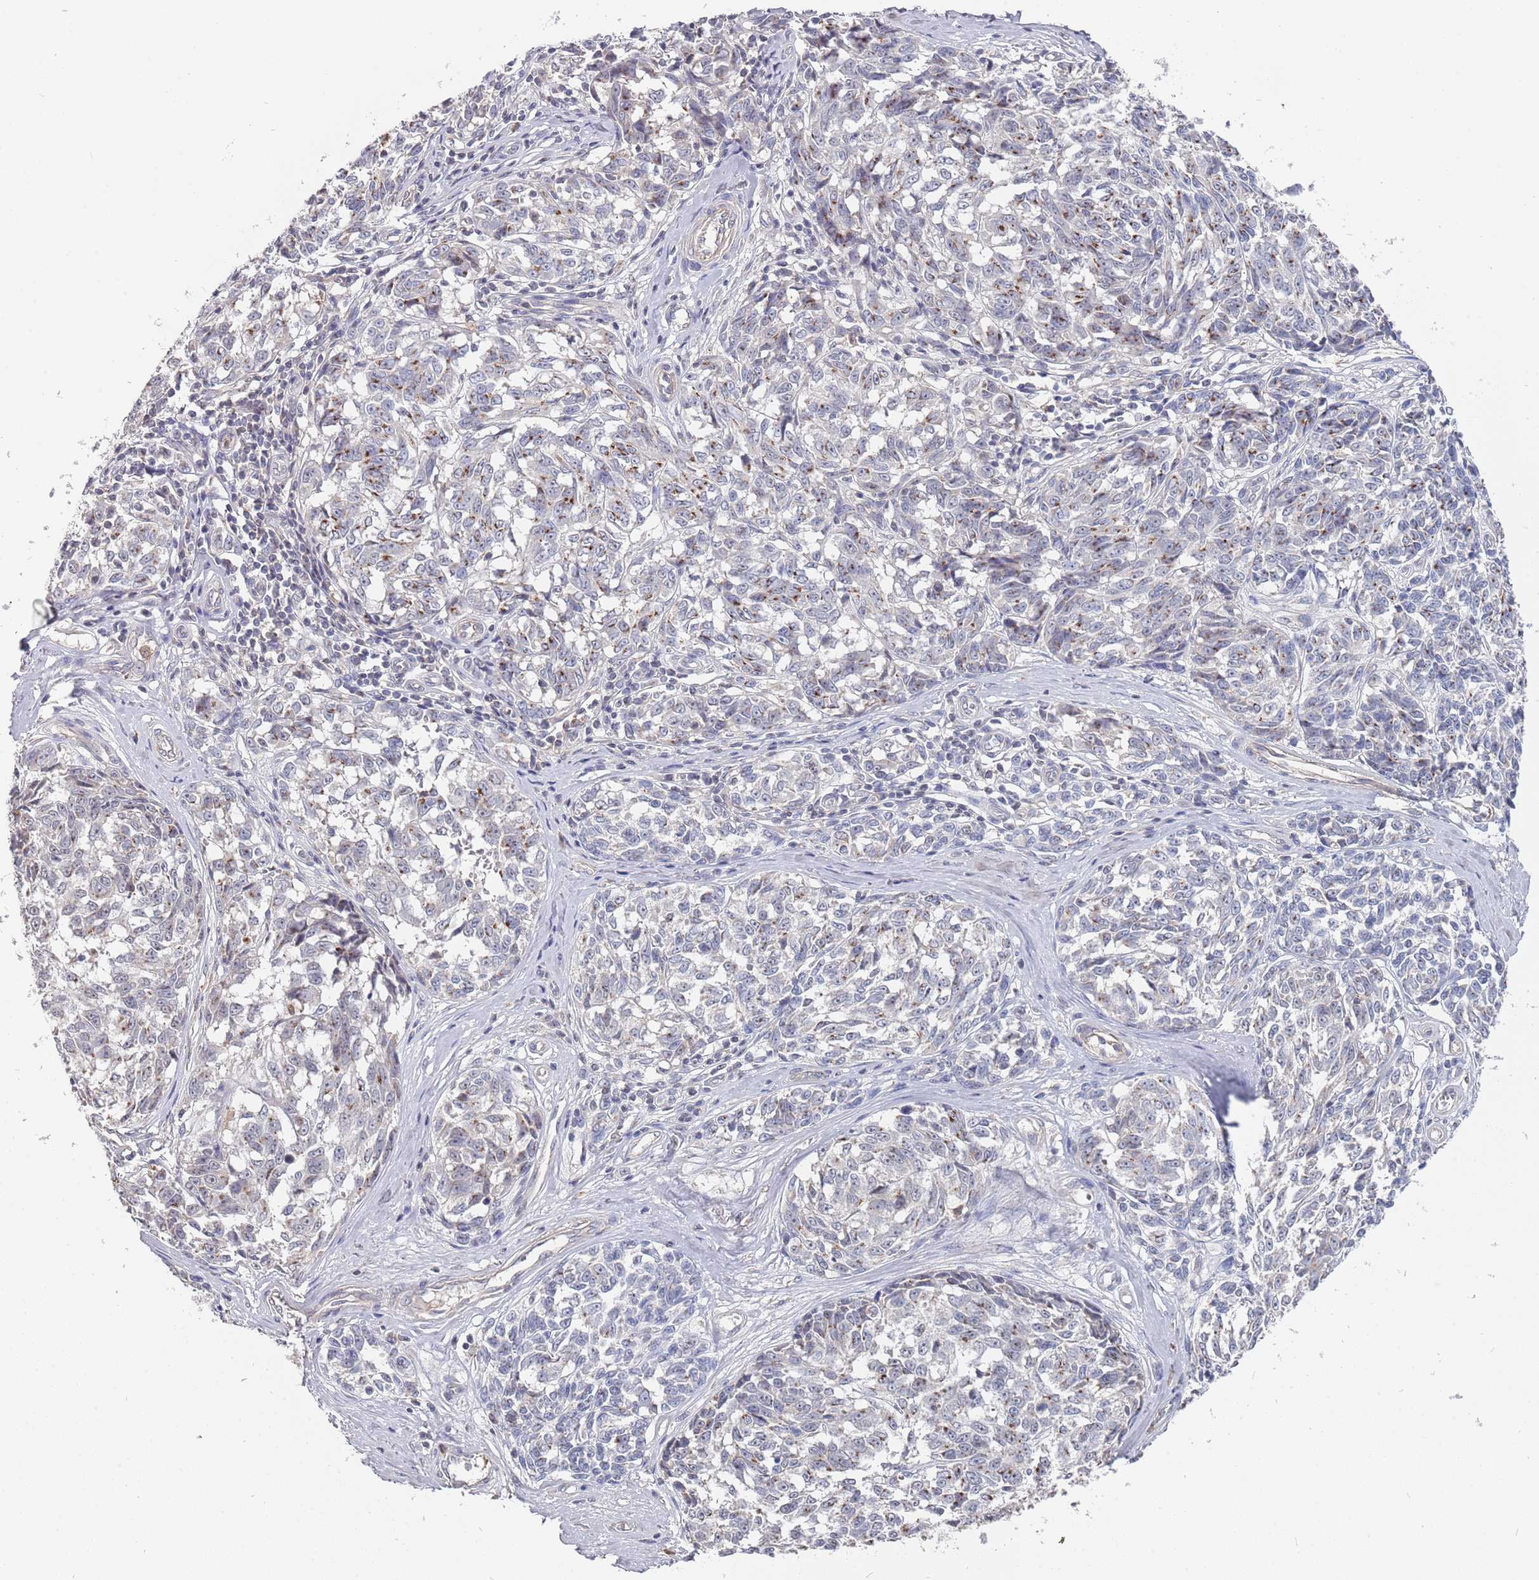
{"staining": {"intensity": "negative", "quantity": "none", "location": "none"}, "tissue": "melanoma", "cell_type": "Tumor cells", "image_type": "cancer", "snomed": [{"axis": "morphology", "description": "Normal tissue, NOS"}, {"axis": "morphology", "description": "Malignant melanoma, NOS"}, {"axis": "topography", "description": "Skin"}], "caption": "The photomicrograph shows no staining of tumor cells in melanoma.", "gene": "TCEANC2", "patient": {"sex": "female", "age": 64}}